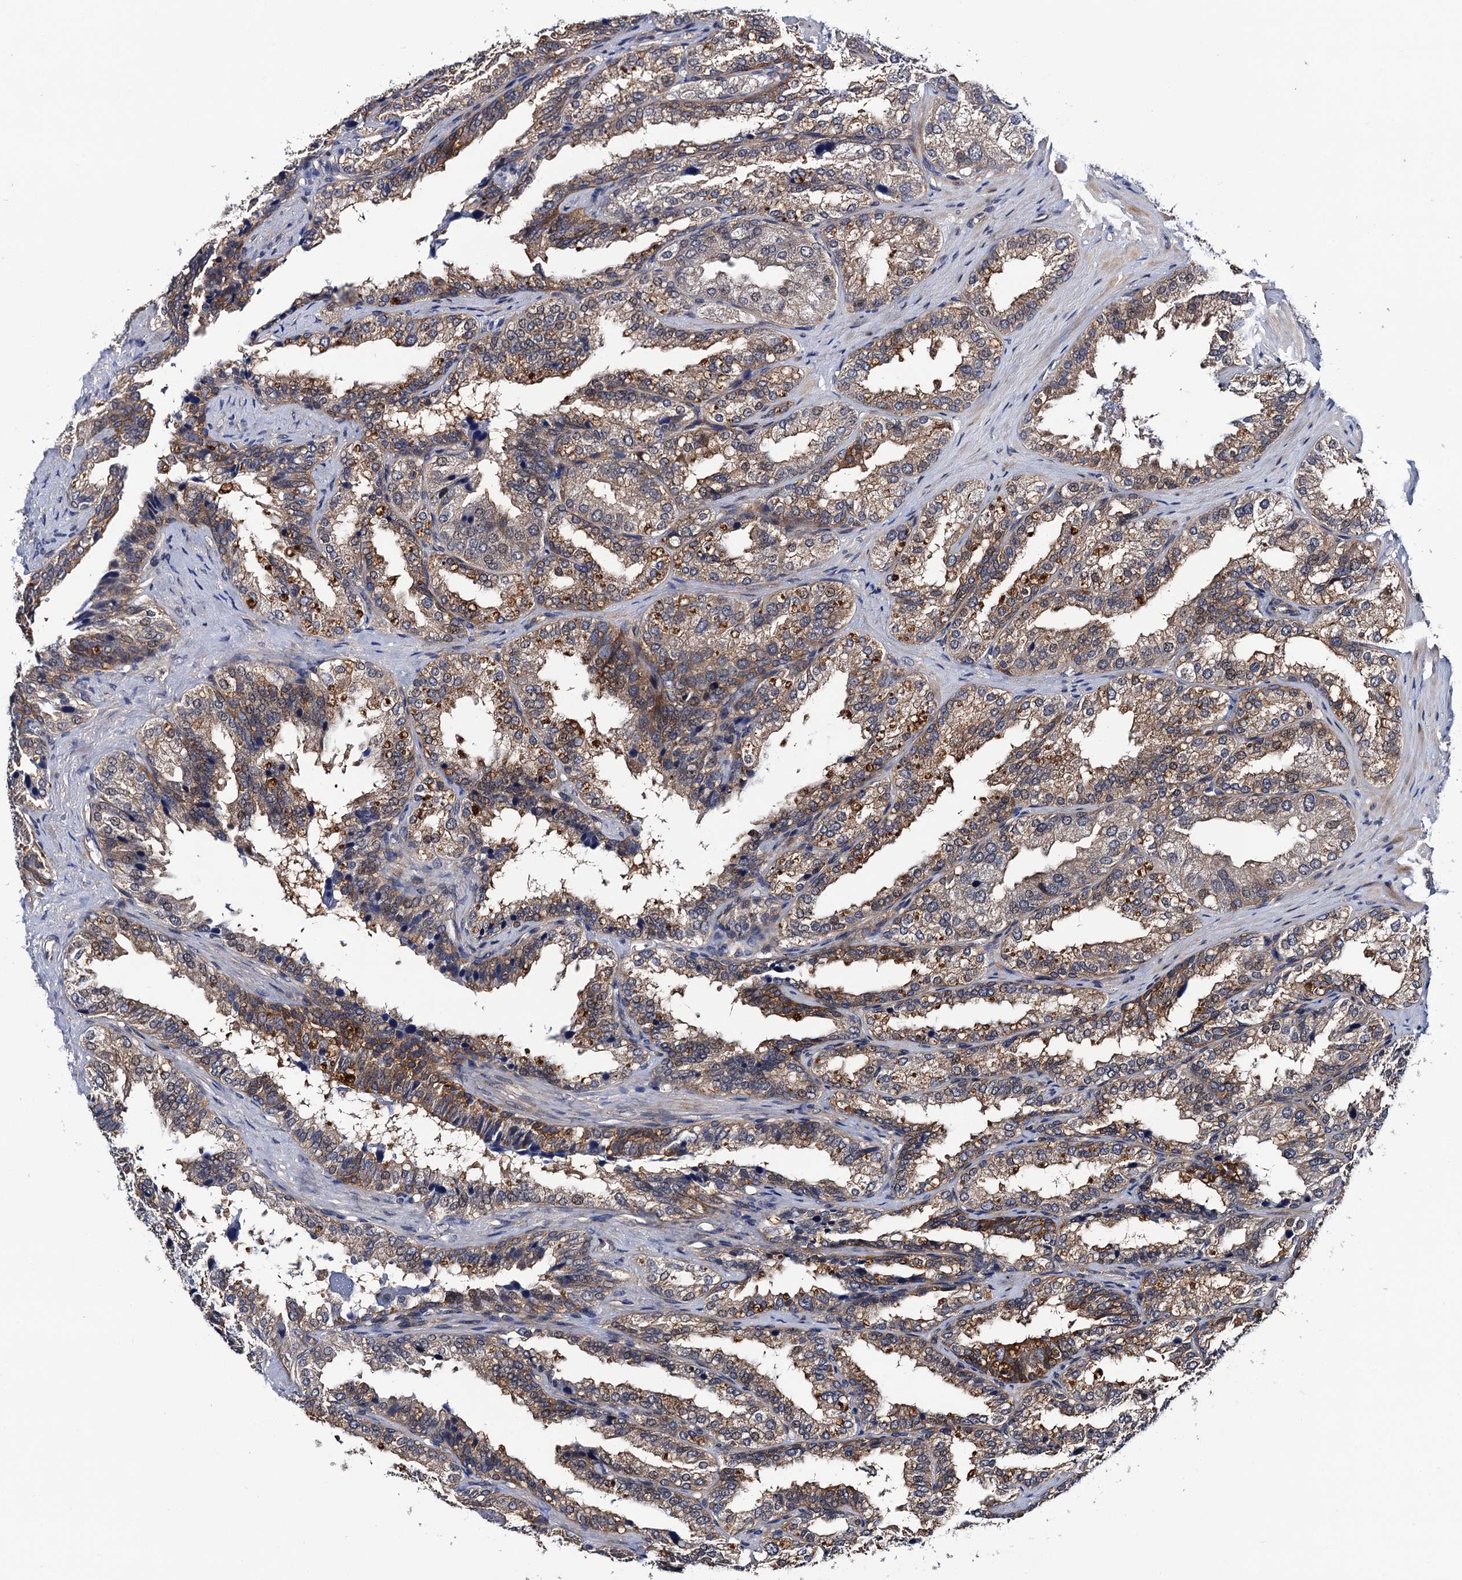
{"staining": {"intensity": "moderate", "quantity": "25%-75%", "location": "cytoplasmic/membranous"}, "tissue": "seminal vesicle", "cell_type": "Glandular cells", "image_type": "normal", "snomed": [{"axis": "morphology", "description": "Normal tissue, NOS"}, {"axis": "topography", "description": "Prostate"}, {"axis": "topography", "description": "Seminal veicle"}], "caption": "Glandular cells show medium levels of moderate cytoplasmic/membranous staining in about 25%-75% of cells in unremarkable seminal vesicle.", "gene": "VPS35", "patient": {"sex": "male", "age": 51}}